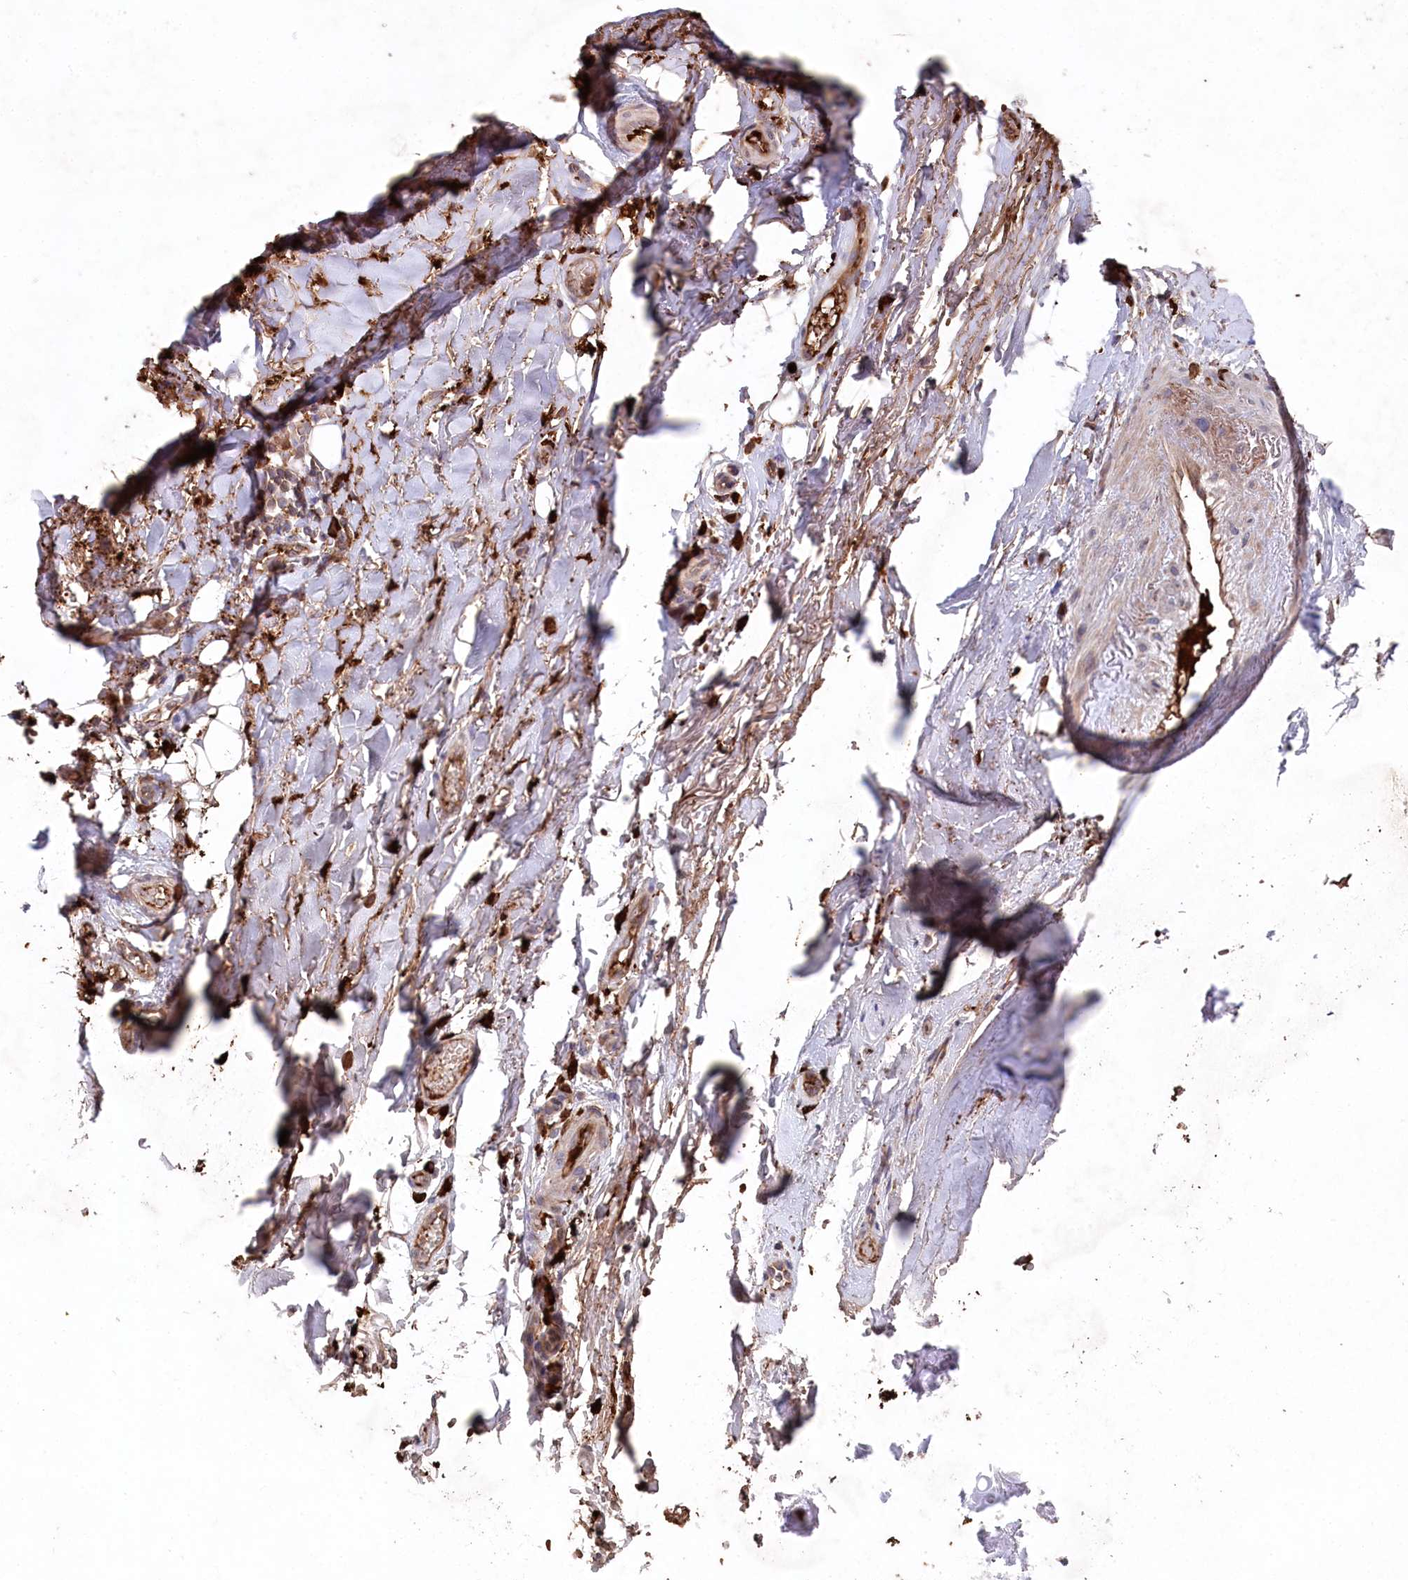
{"staining": {"intensity": "moderate", "quantity": ">75%", "location": "cytoplasmic/membranous"}, "tissue": "adipose tissue", "cell_type": "Adipocytes", "image_type": "normal", "snomed": [{"axis": "morphology", "description": "Normal tissue, NOS"}, {"axis": "morphology", "description": "Basal cell carcinoma"}, {"axis": "topography", "description": "Skin"}], "caption": "Immunohistochemical staining of unremarkable human adipose tissue displays moderate cytoplasmic/membranous protein expression in about >75% of adipocytes.", "gene": "PPP1R21", "patient": {"sex": "female", "age": 89}}